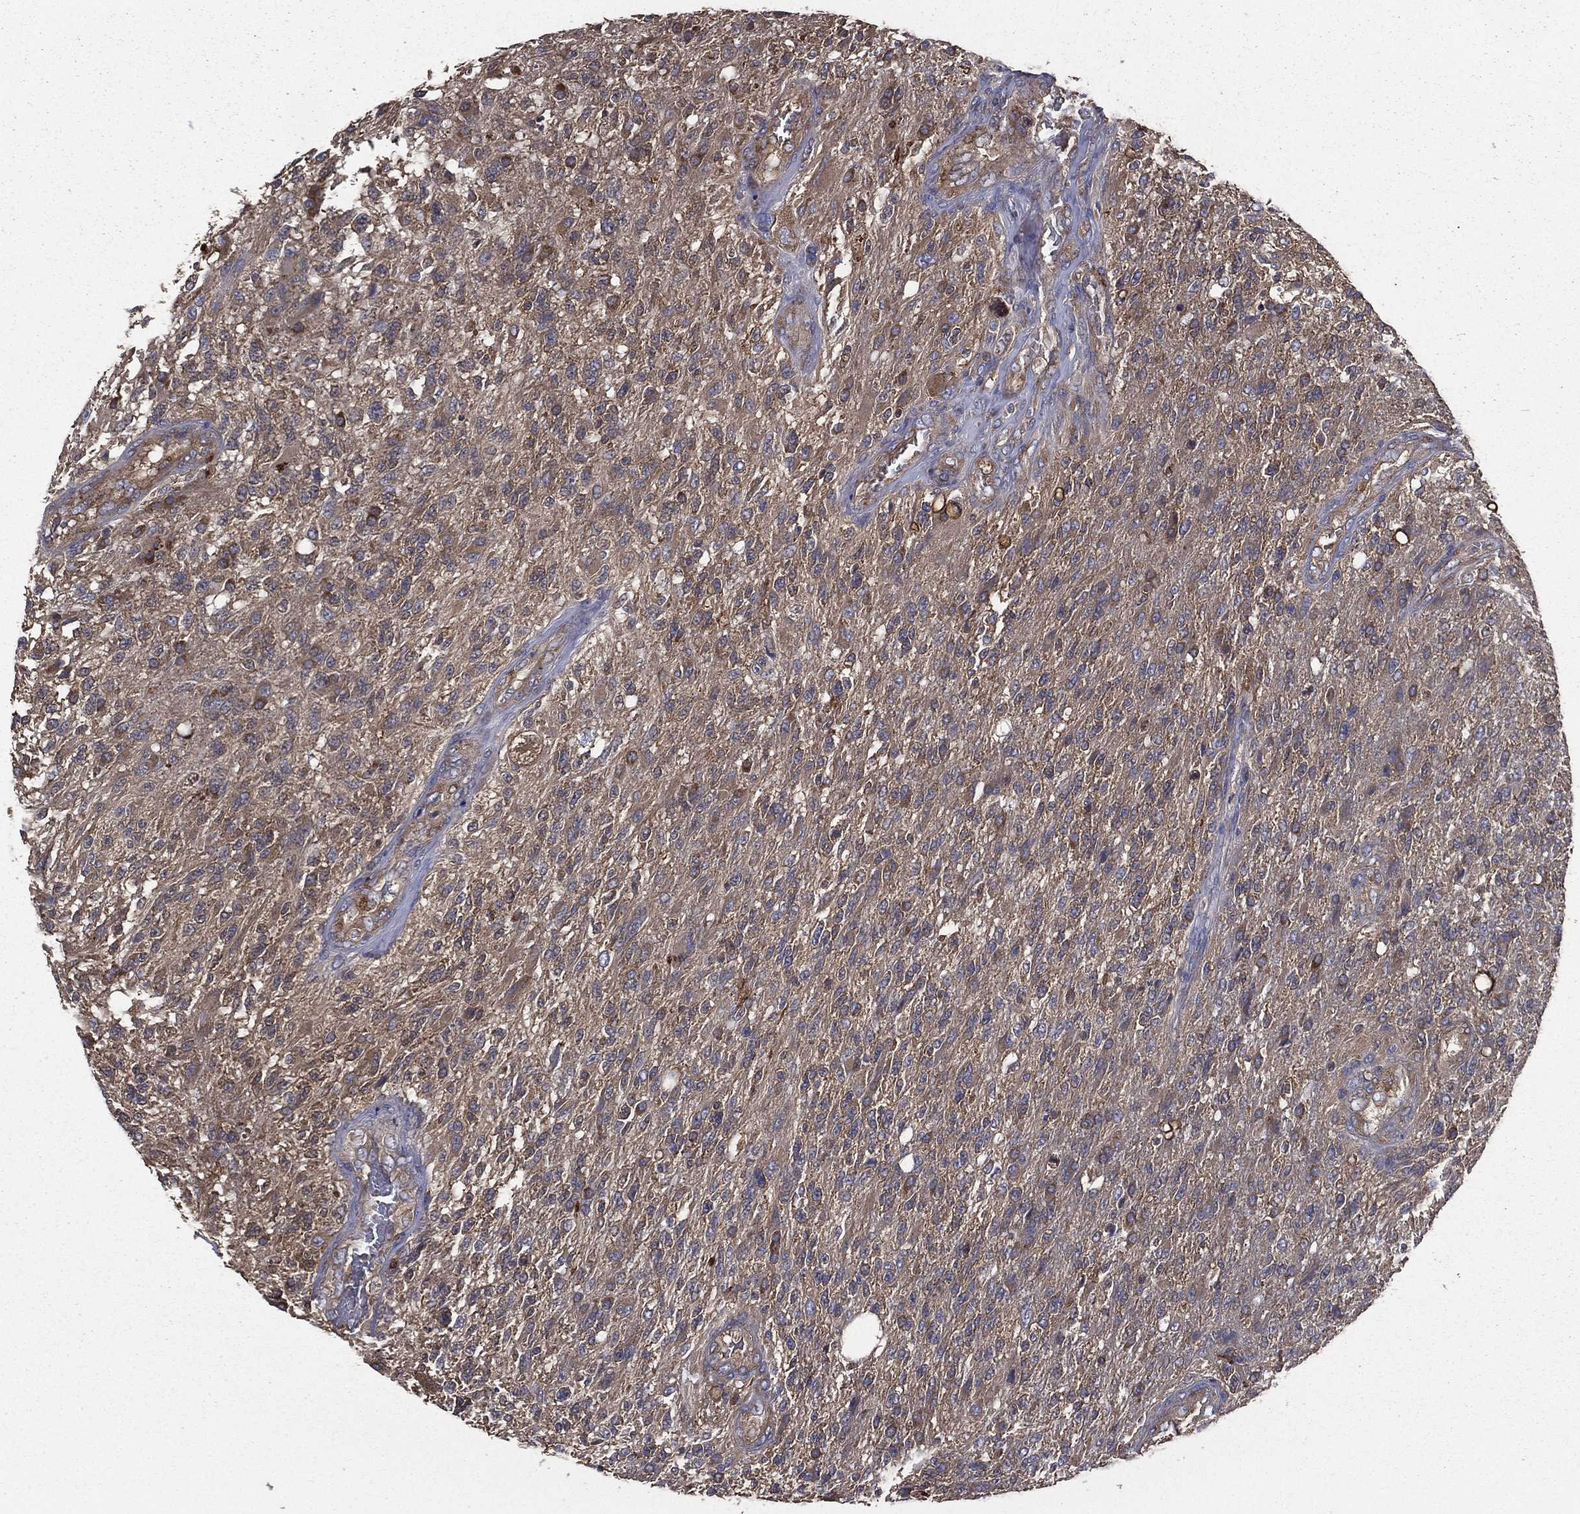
{"staining": {"intensity": "weak", "quantity": ">75%", "location": "cytoplasmic/membranous"}, "tissue": "glioma", "cell_type": "Tumor cells", "image_type": "cancer", "snomed": [{"axis": "morphology", "description": "Glioma, malignant, High grade"}, {"axis": "topography", "description": "Brain"}], "caption": "An image showing weak cytoplasmic/membranous staining in about >75% of tumor cells in malignant glioma (high-grade), as visualized by brown immunohistochemical staining.", "gene": "SARS1", "patient": {"sex": "male", "age": 56}}